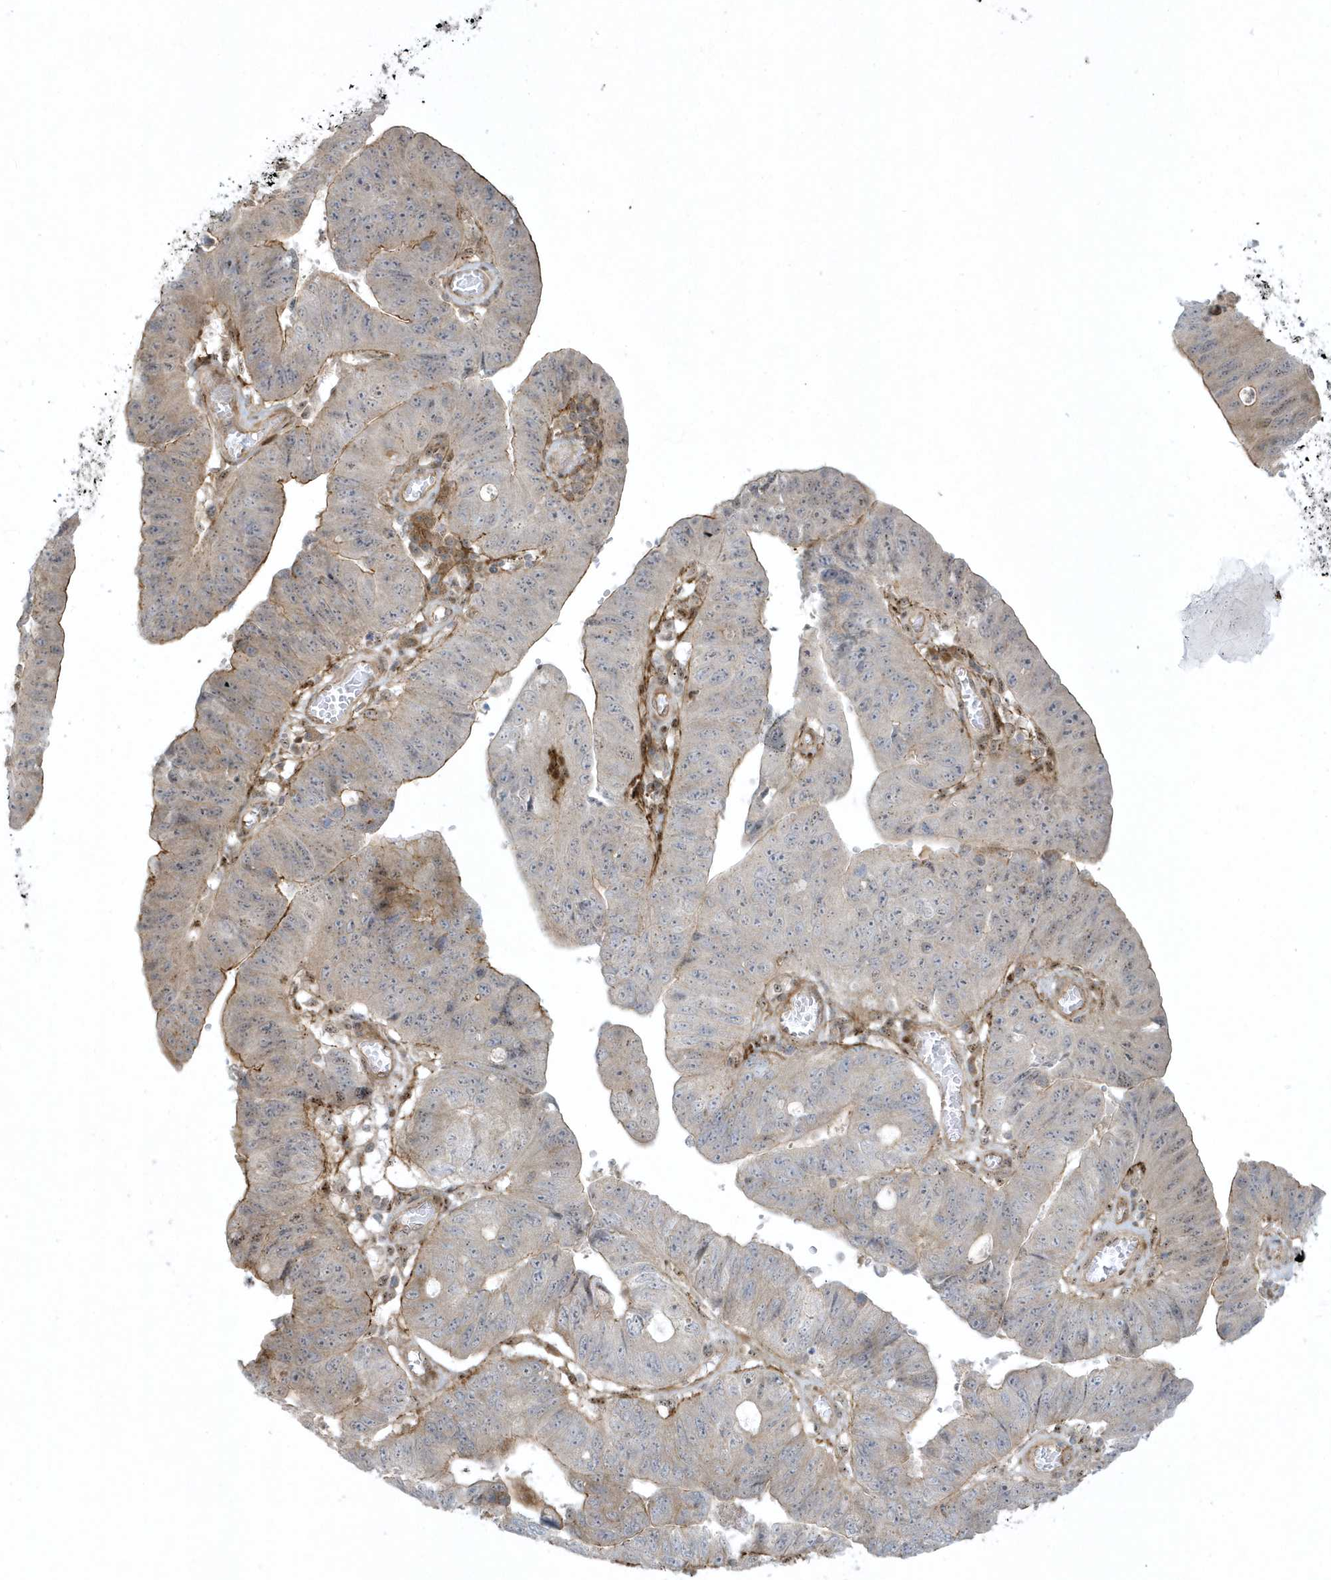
{"staining": {"intensity": "moderate", "quantity": "<25%", "location": "cytoplasmic/membranous"}, "tissue": "stomach cancer", "cell_type": "Tumor cells", "image_type": "cancer", "snomed": [{"axis": "morphology", "description": "Adenocarcinoma, NOS"}, {"axis": "topography", "description": "Stomach"}], "caption": "Stomach cancer (adenocarcinoma) tissue exhibits moderate cytoplasmic/membranous expression in approximately <25% of tumor cells, visualized by immunohistochemistry. The staining is performed using DAB (3,3'-diaminobenzidine) brown chromogen to label protein expression. The nuclei are counter-stained blue using hematoxylin.", "gene": "MASP2", "patient": {"sex": "male", "age": 59}}